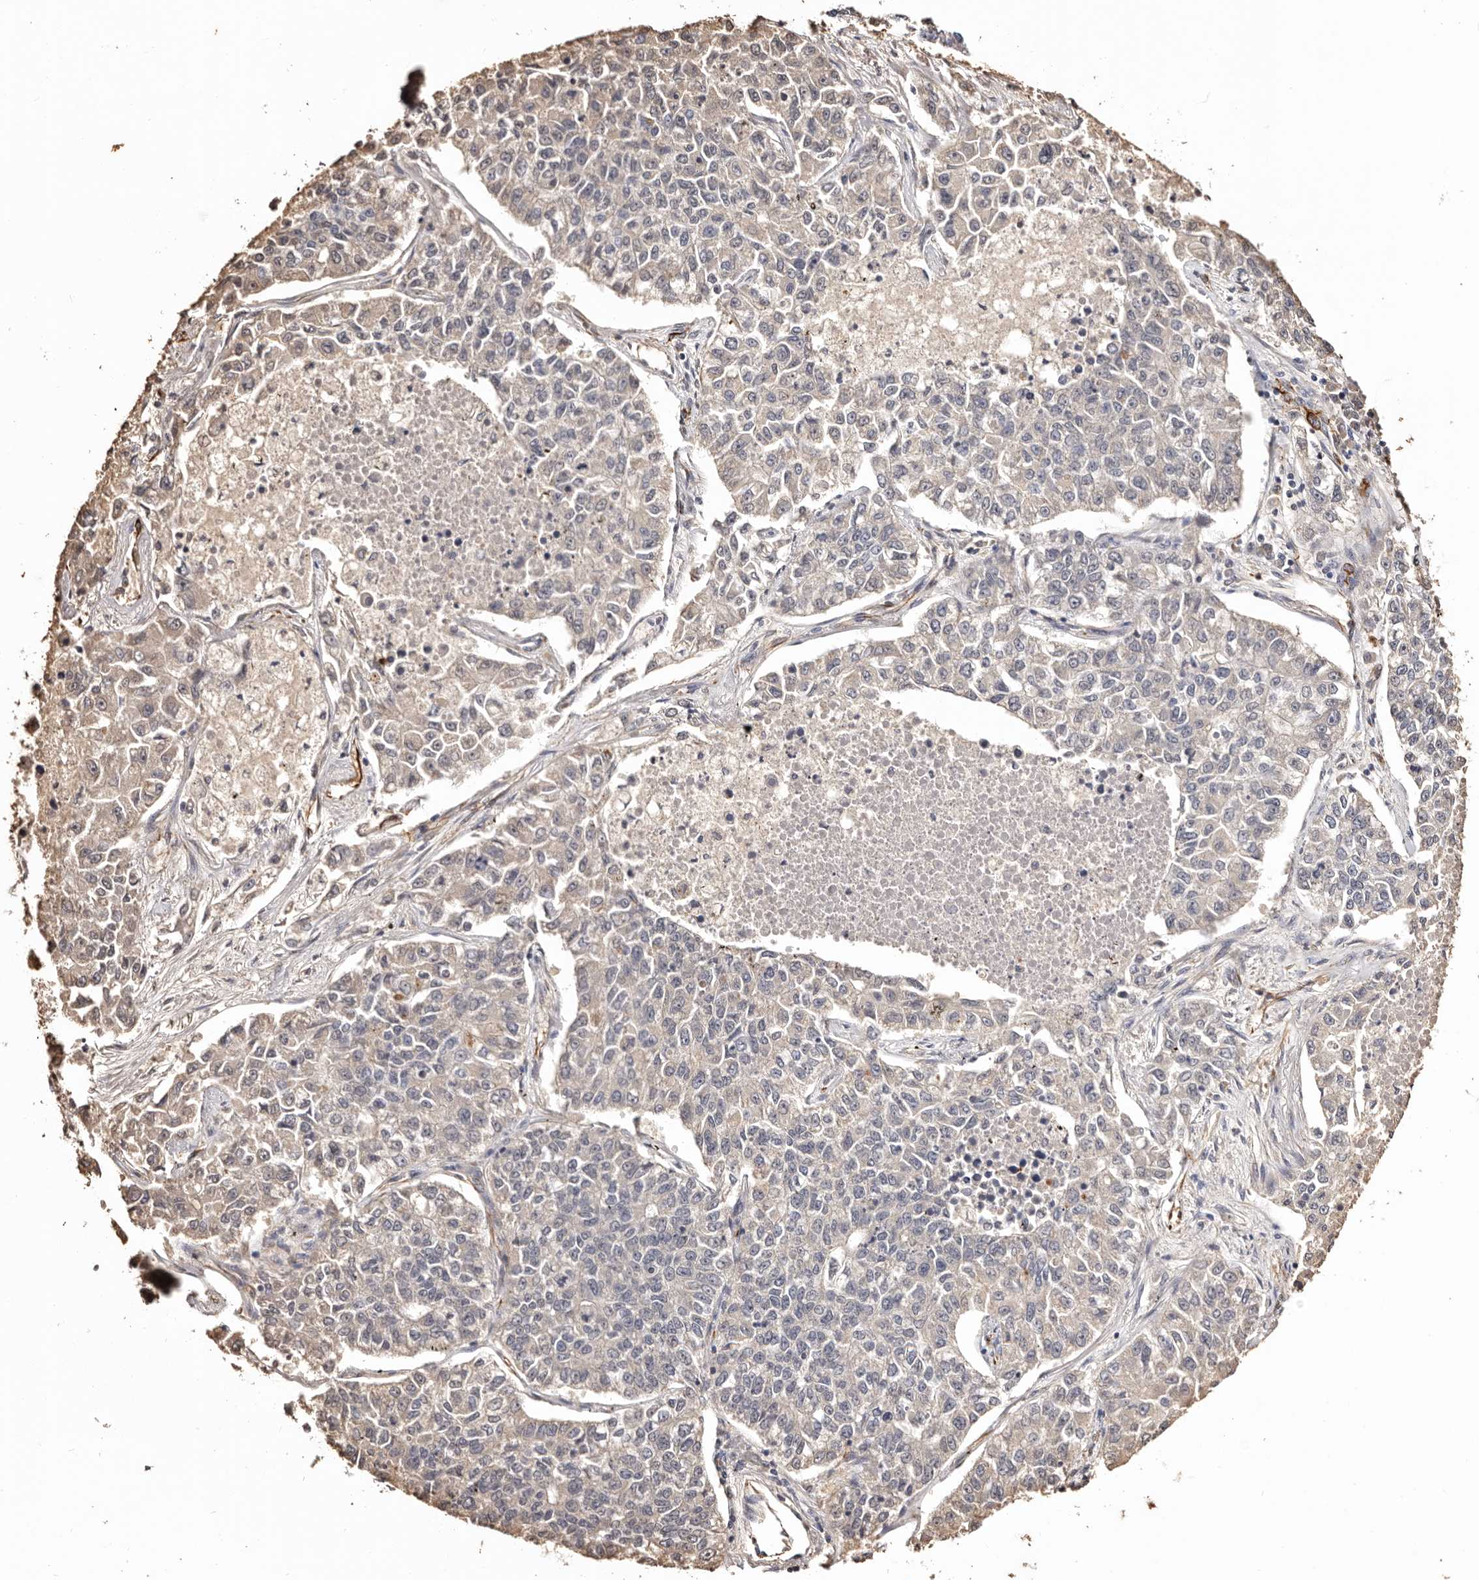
{"staining": {"intensity": "negative", "quantity": "none", "location": "none"}, "tissue": "lung cancer", "cell_type": "Tumor cells", "image_type": "cancer", "snomed": [{"axis": "morphology", "description": "Adenocarcinoma, NOS"}, {"axis": "topography", "description": "Lung"}], "caption": "Lung cancer stained for a protein using immunohistochemistry shows no positivity tumor cells.", "gene": "ZNF557", "patient": {"sex": "male", "age": 49}}